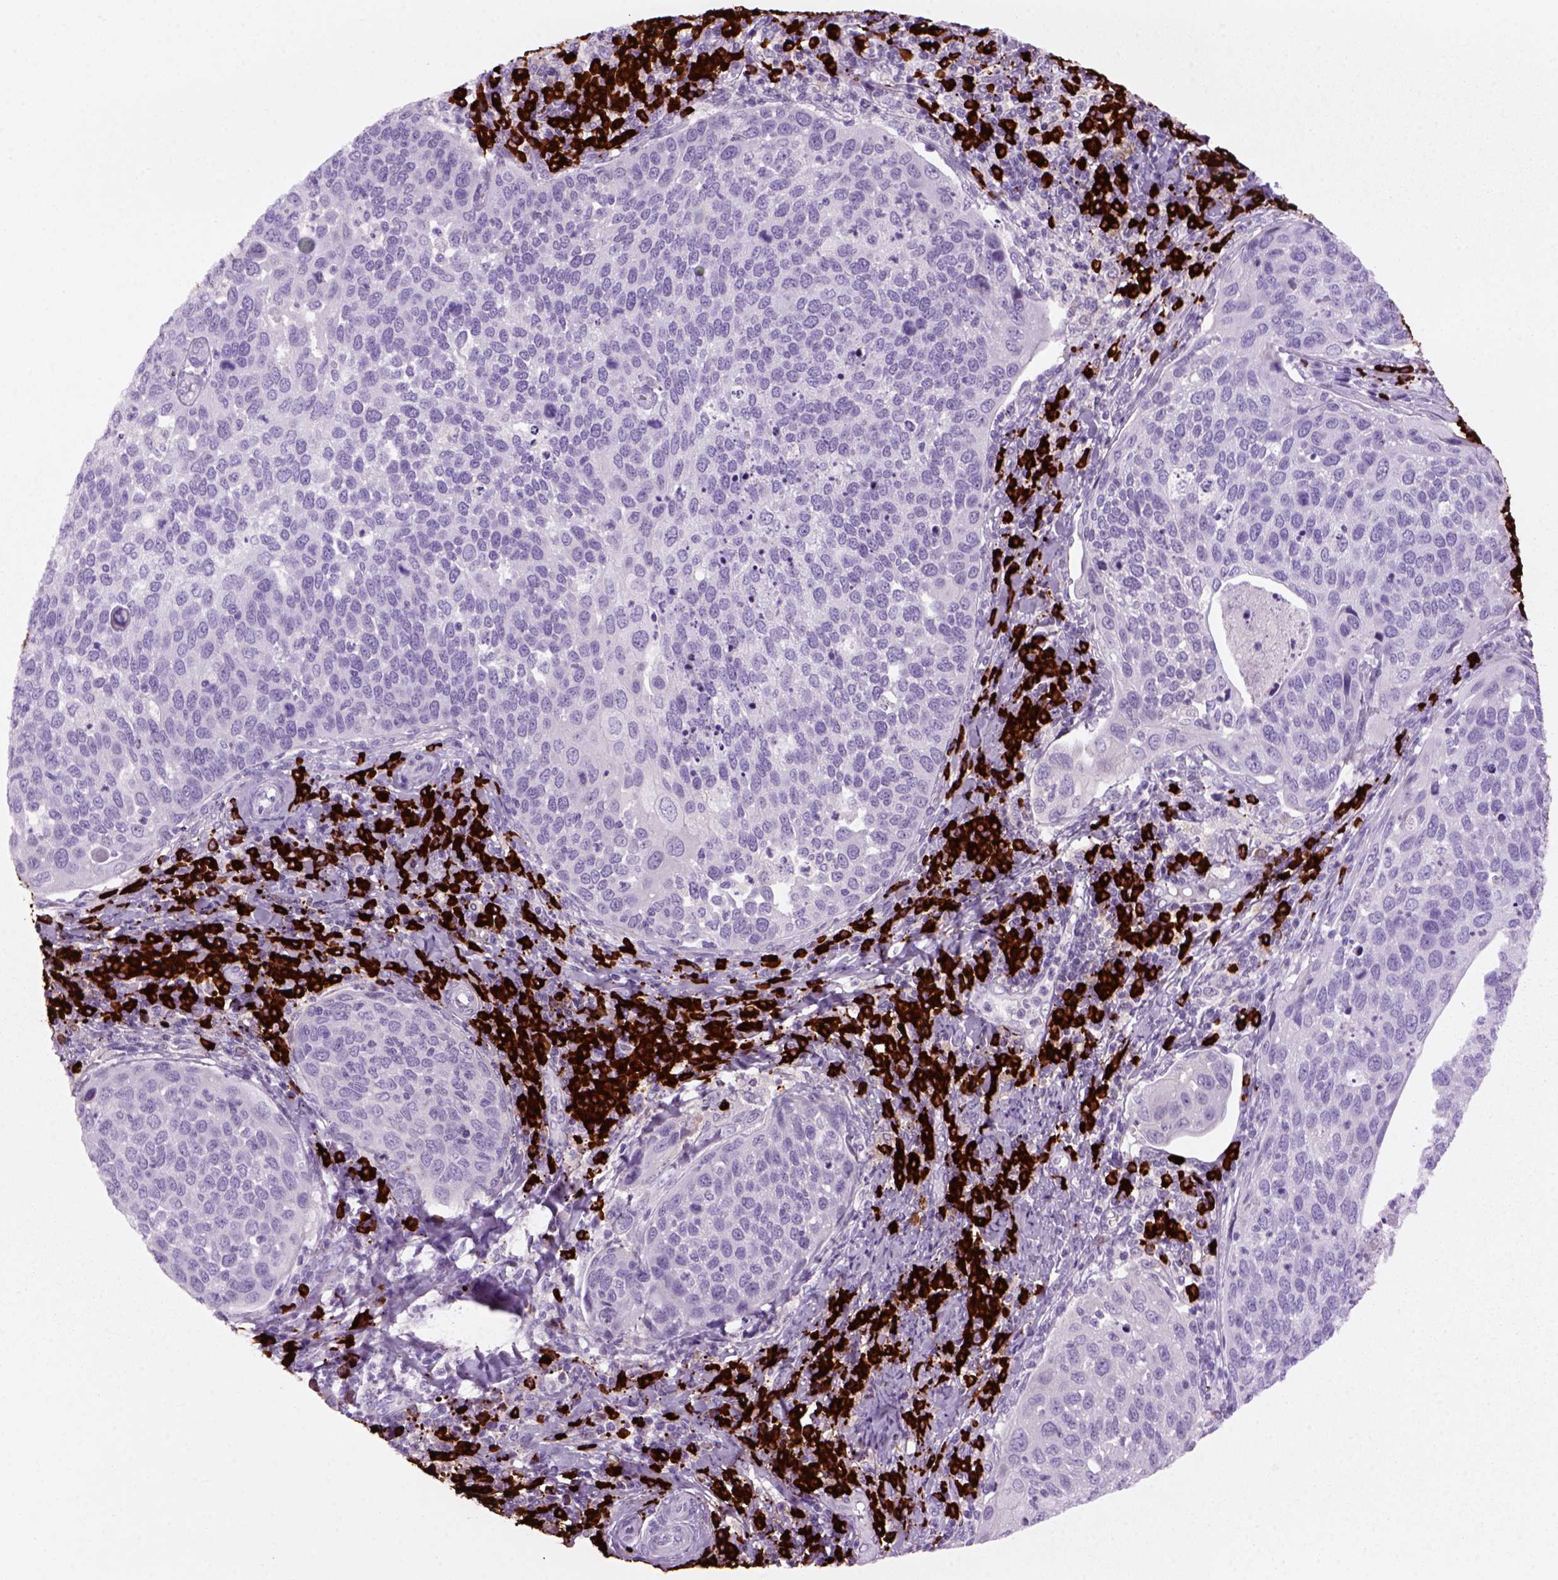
{"staining": {"intensity": "negative", "quantity": "none", "location": "none"}, "tissue": "cervical cancer", "cell_type": "Tumor cells", "image_type": "cancer", "snomed": [{"axis": "morphology", "description": "Squamous cell carcinoma, NOS"}, {"axis": "topography", "description": "Cervix"}], "caption": "There is no significant staining in tumor cells of cervical cancer (squamous cell carcinoma).", "gene": "MZB1", "patient": {"sex": "female", "age": 54}}